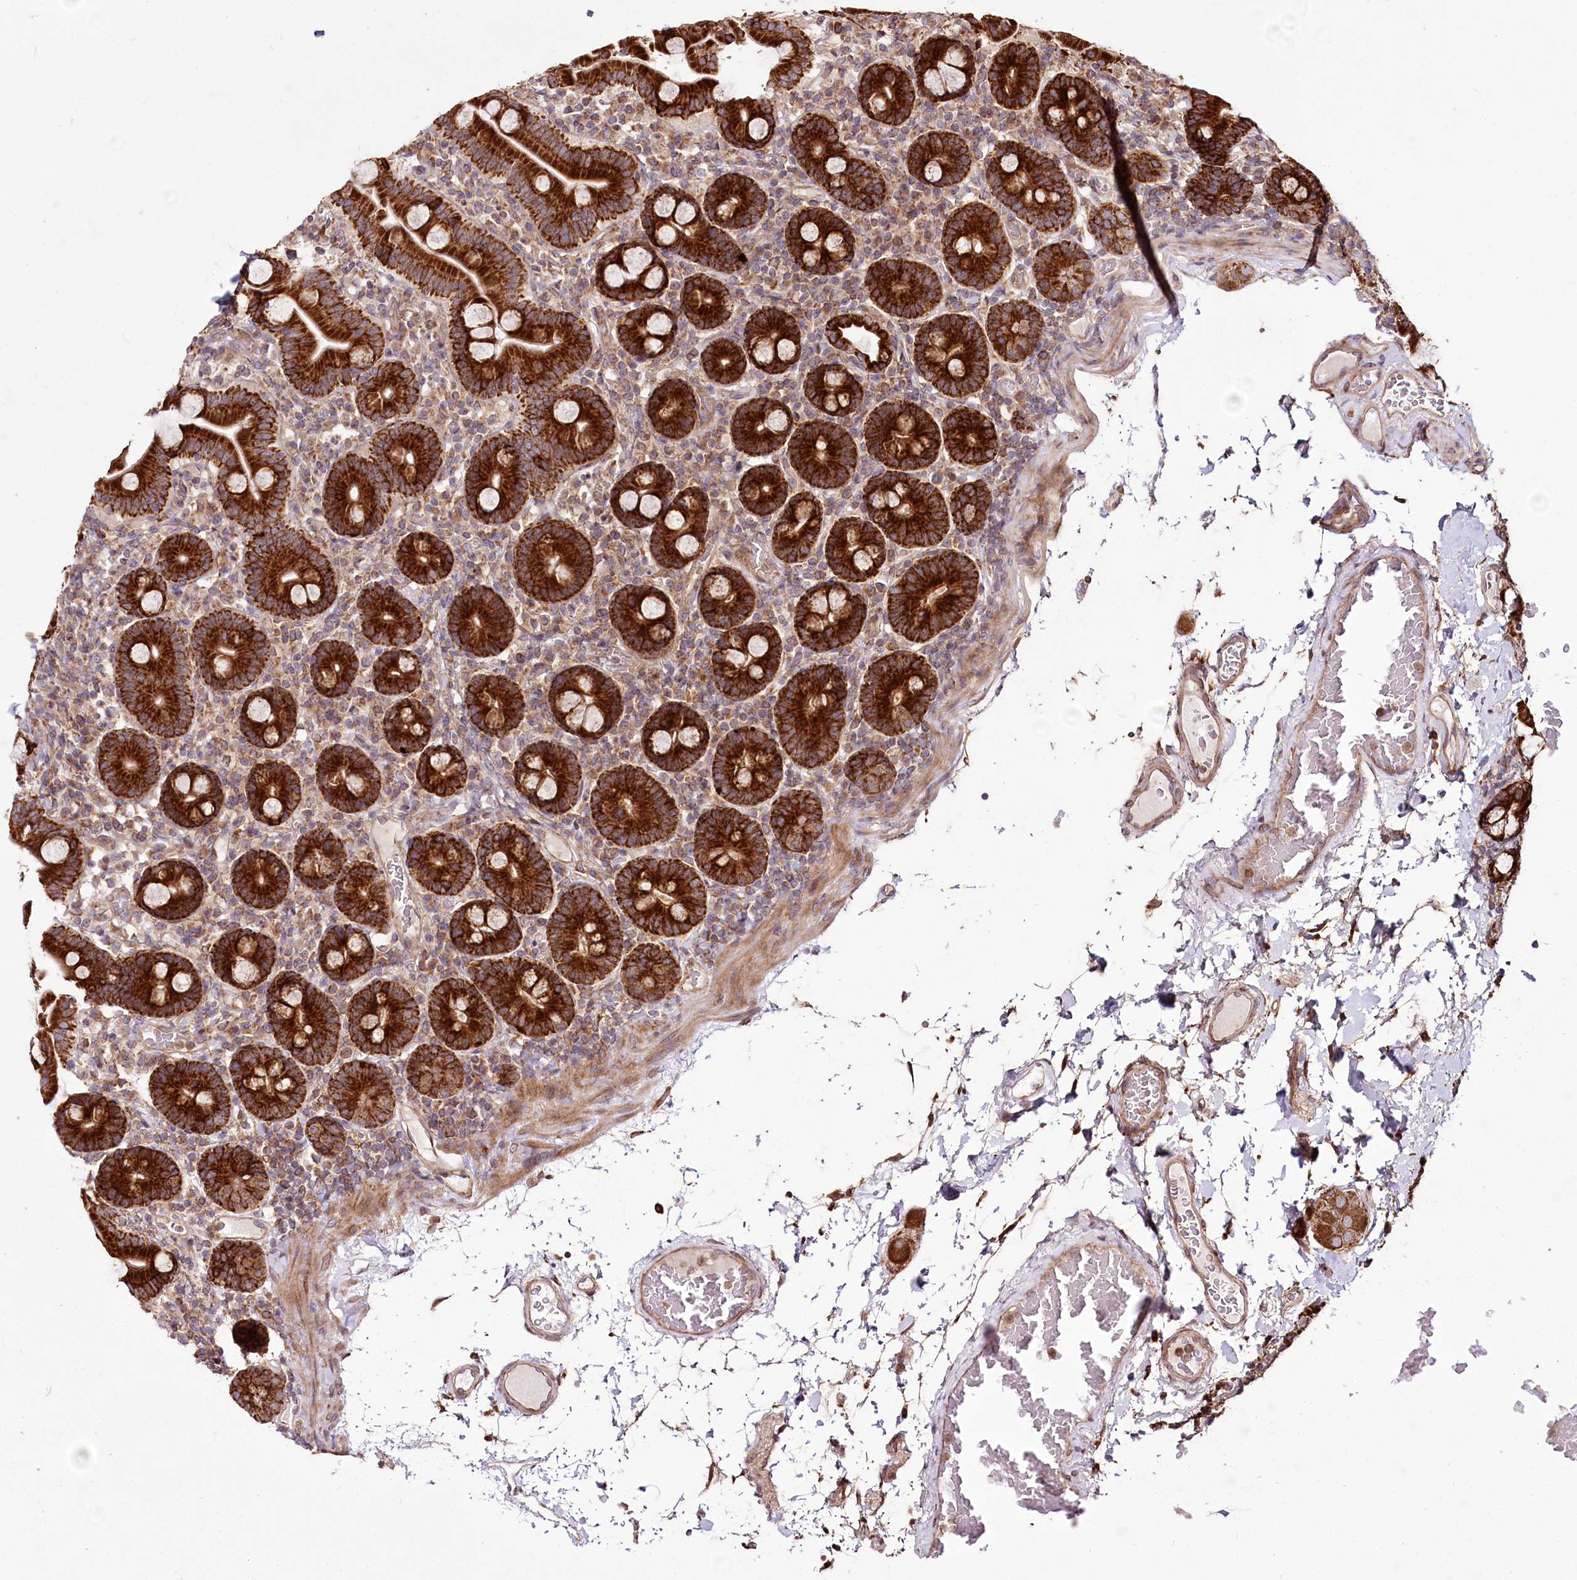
{"staining": {"intensity": "strong", "quantity": ">75%", "location": "cytoplasmic/membranous"}, "tissue": "duodenum", "cell_type": "Glandular cells", "image_type": "normal", "snomed": [{"axis": "morphology", "description": "Normal tissue, NOS"}, {"axis": "topography", "description": "Duodenum"}], "caption": "Duodenum was stained to show a protein in brown. There is high levels of strong cytoplasmic/membranous staining in about >75% of glandular cells.", "gene": "RAB7A", "patient": {"sex": "male", "age": 55}}